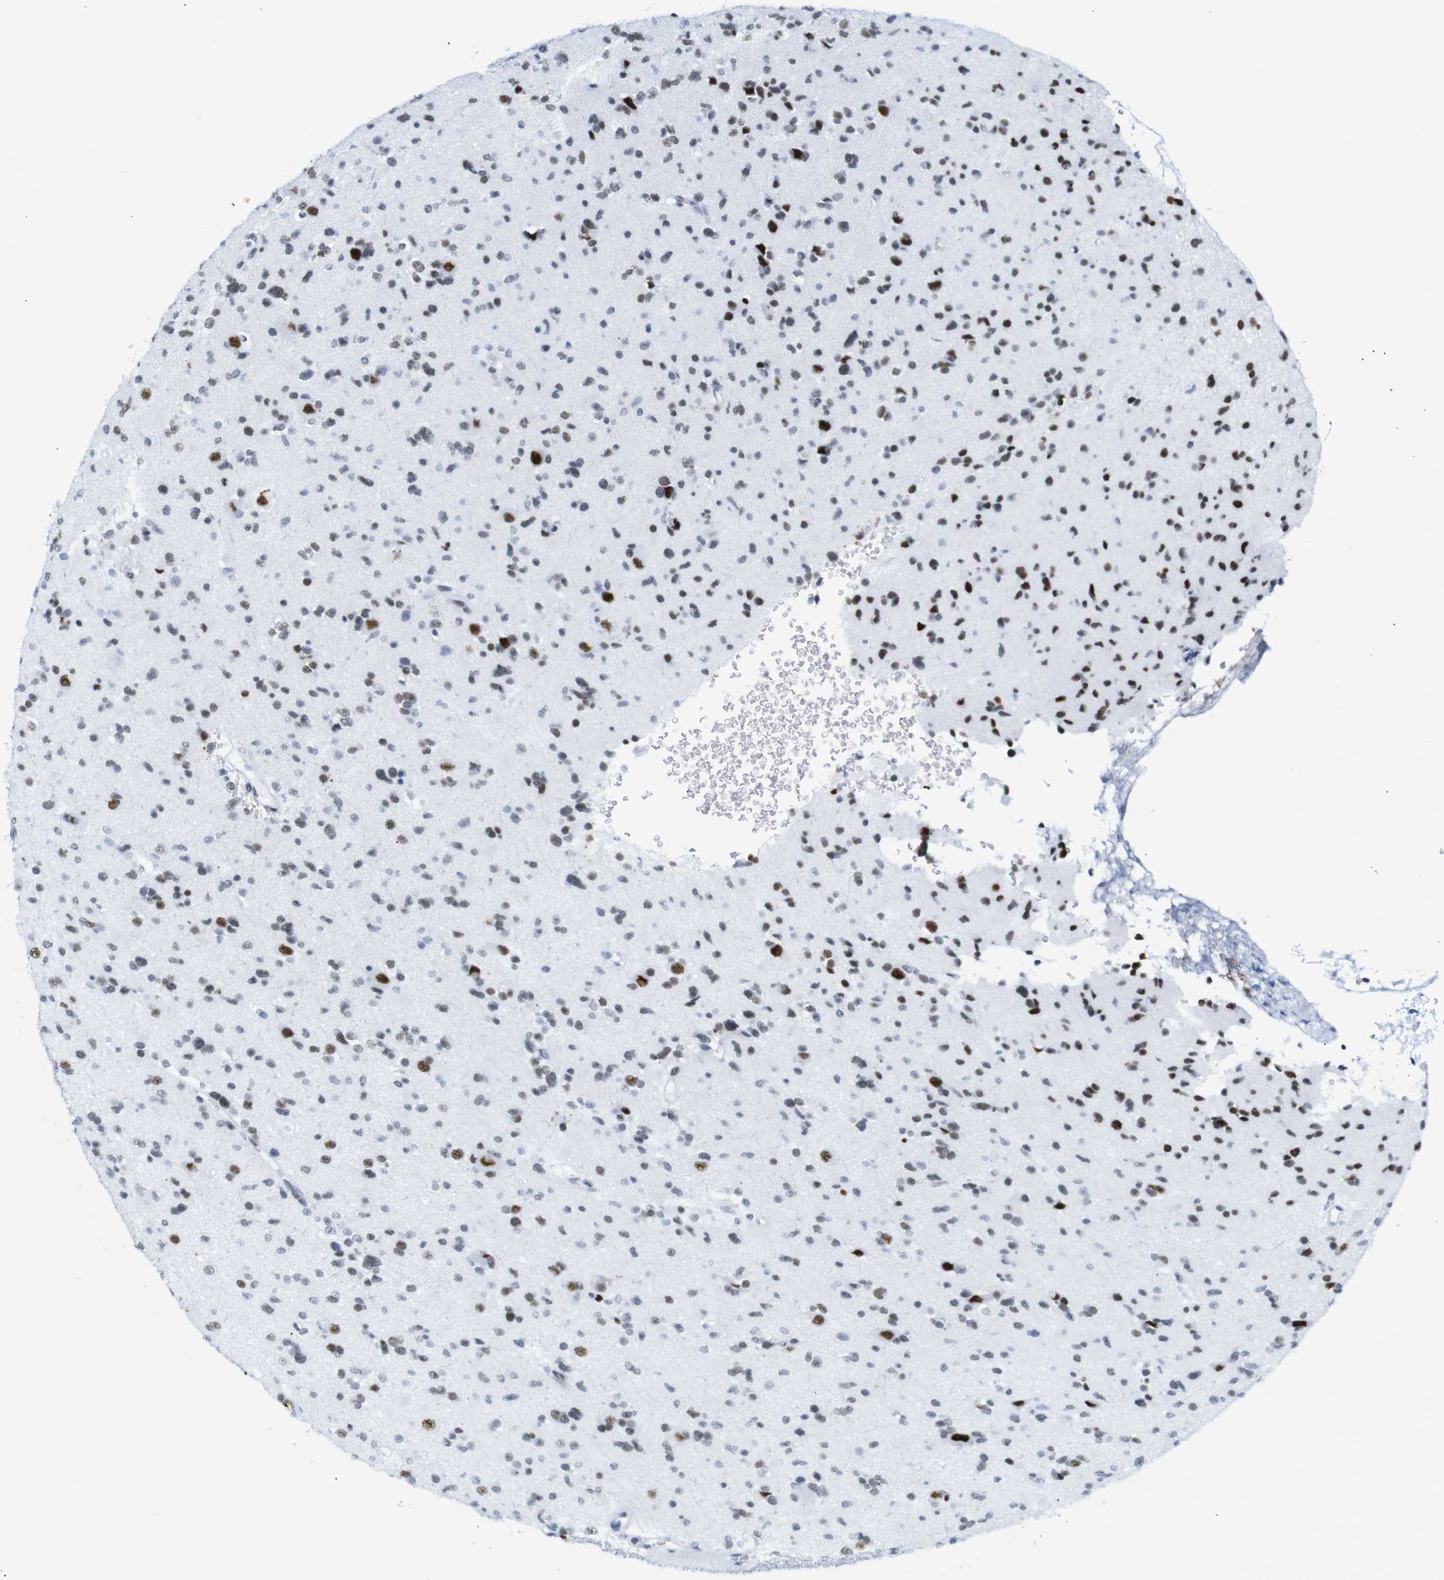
{"staining": {"intensity": "strong", "quantity": "<25%", "location": "nuclear"}, "tissue": "glioma", "cell_type": "Tumor cells", "image_type": "cancer", "snomed": [{"axis": "morphology", "description": "Glioma, malignant, Low grade"}, {"axis": "topography", "description": "Brain"}], "caption": "Human malignant low-grade glioma stained for a protein (brown) displays strong nuclear positive expression in about <25% of tumor cells.", "gene": "TRA2B", "patient": {"sex": "female", "age": 22}}